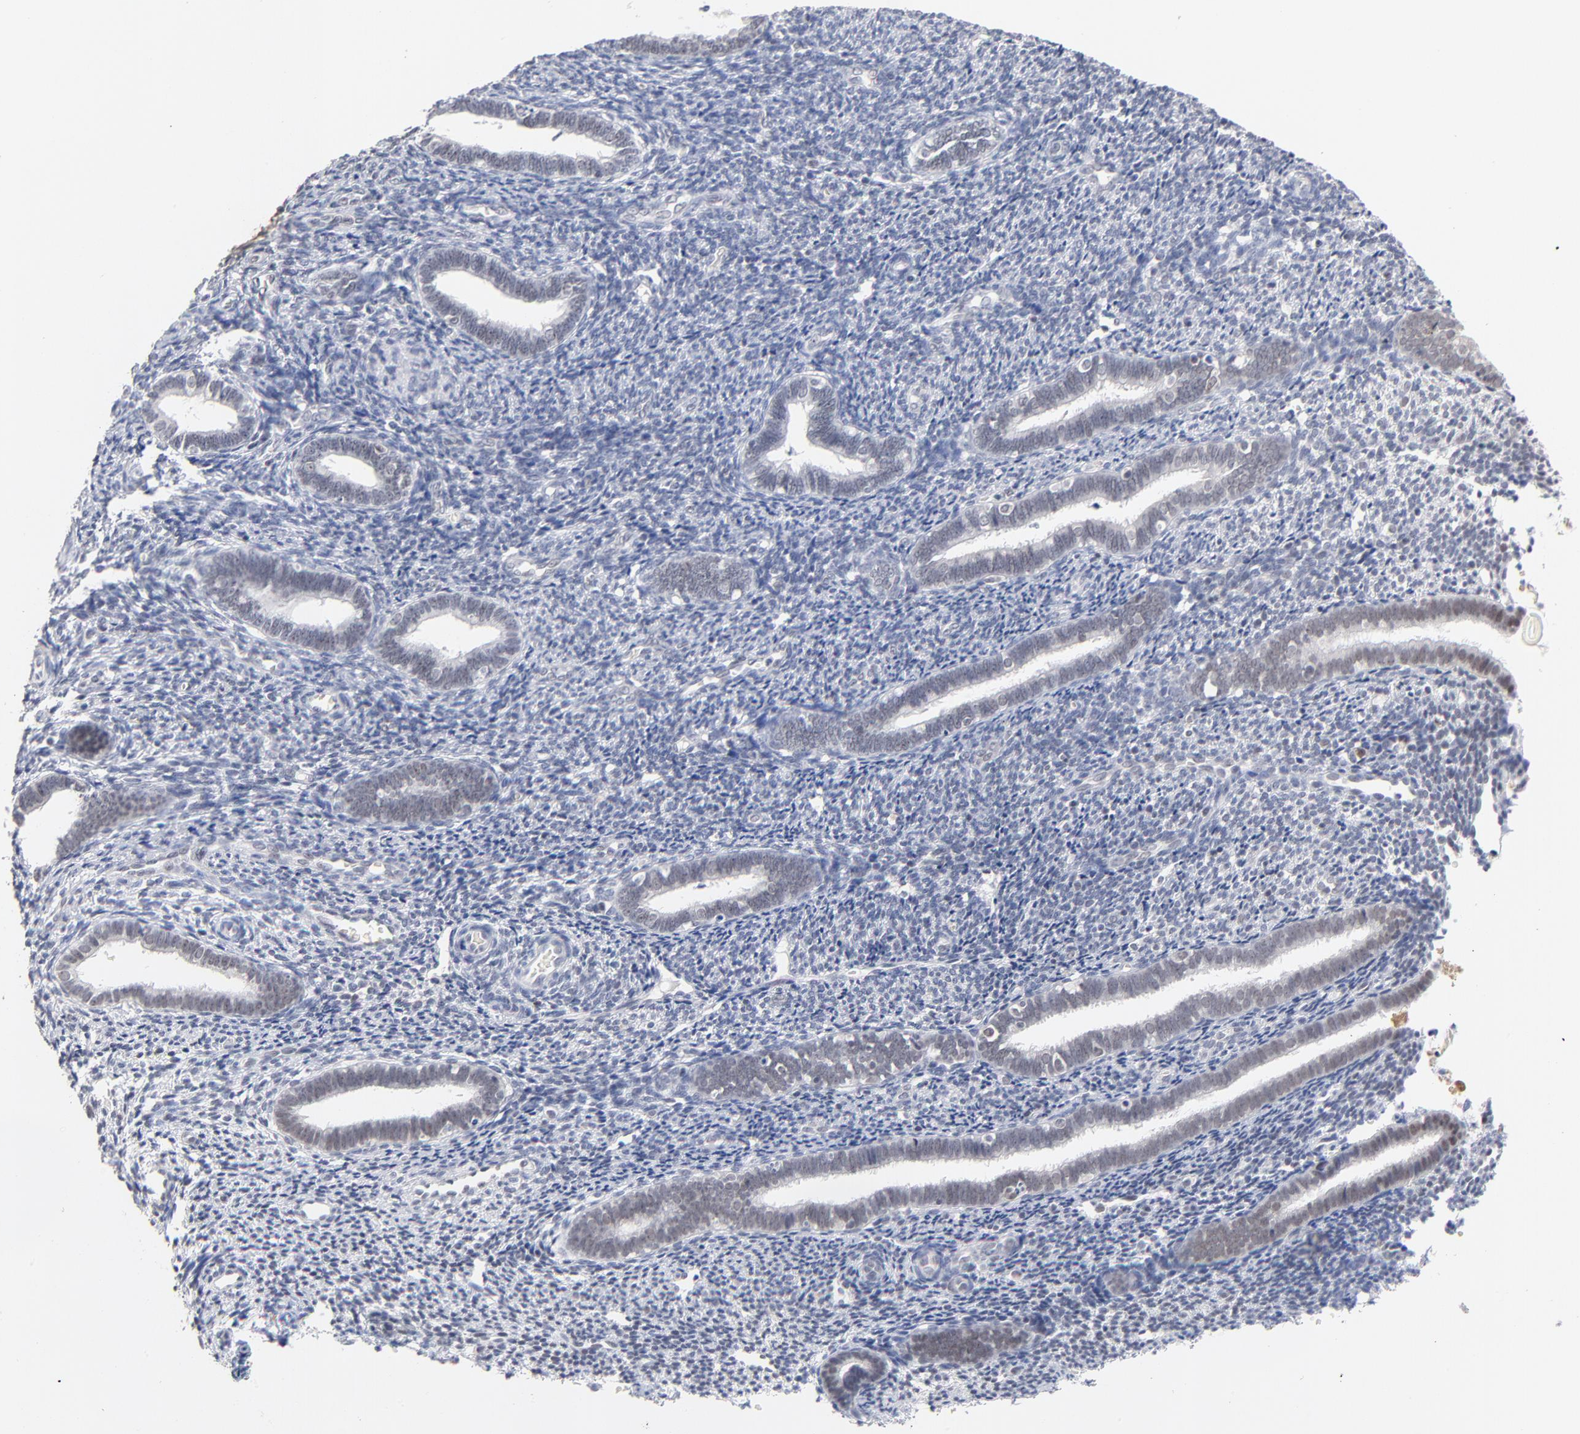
{"staining": {"intensity": "negative", "quantity": "none", "location": "none"}, "tissue": "endometrium", "cell_type": "Cells in endometrial stroma", "image_type": "normal", "snomed": [{"axis": "morphology", "description": "Normal tissue, NOS"}, {"axis": "topography", "description": "Endometrium"}], "caption": "An immunohistochemistry photomicrograph of benign endometrium is shown. There is no staining in cells in endometrial stroma of endometrium.", "gene": "ORC2", "patient": {"sex": "female", "age": 27}}